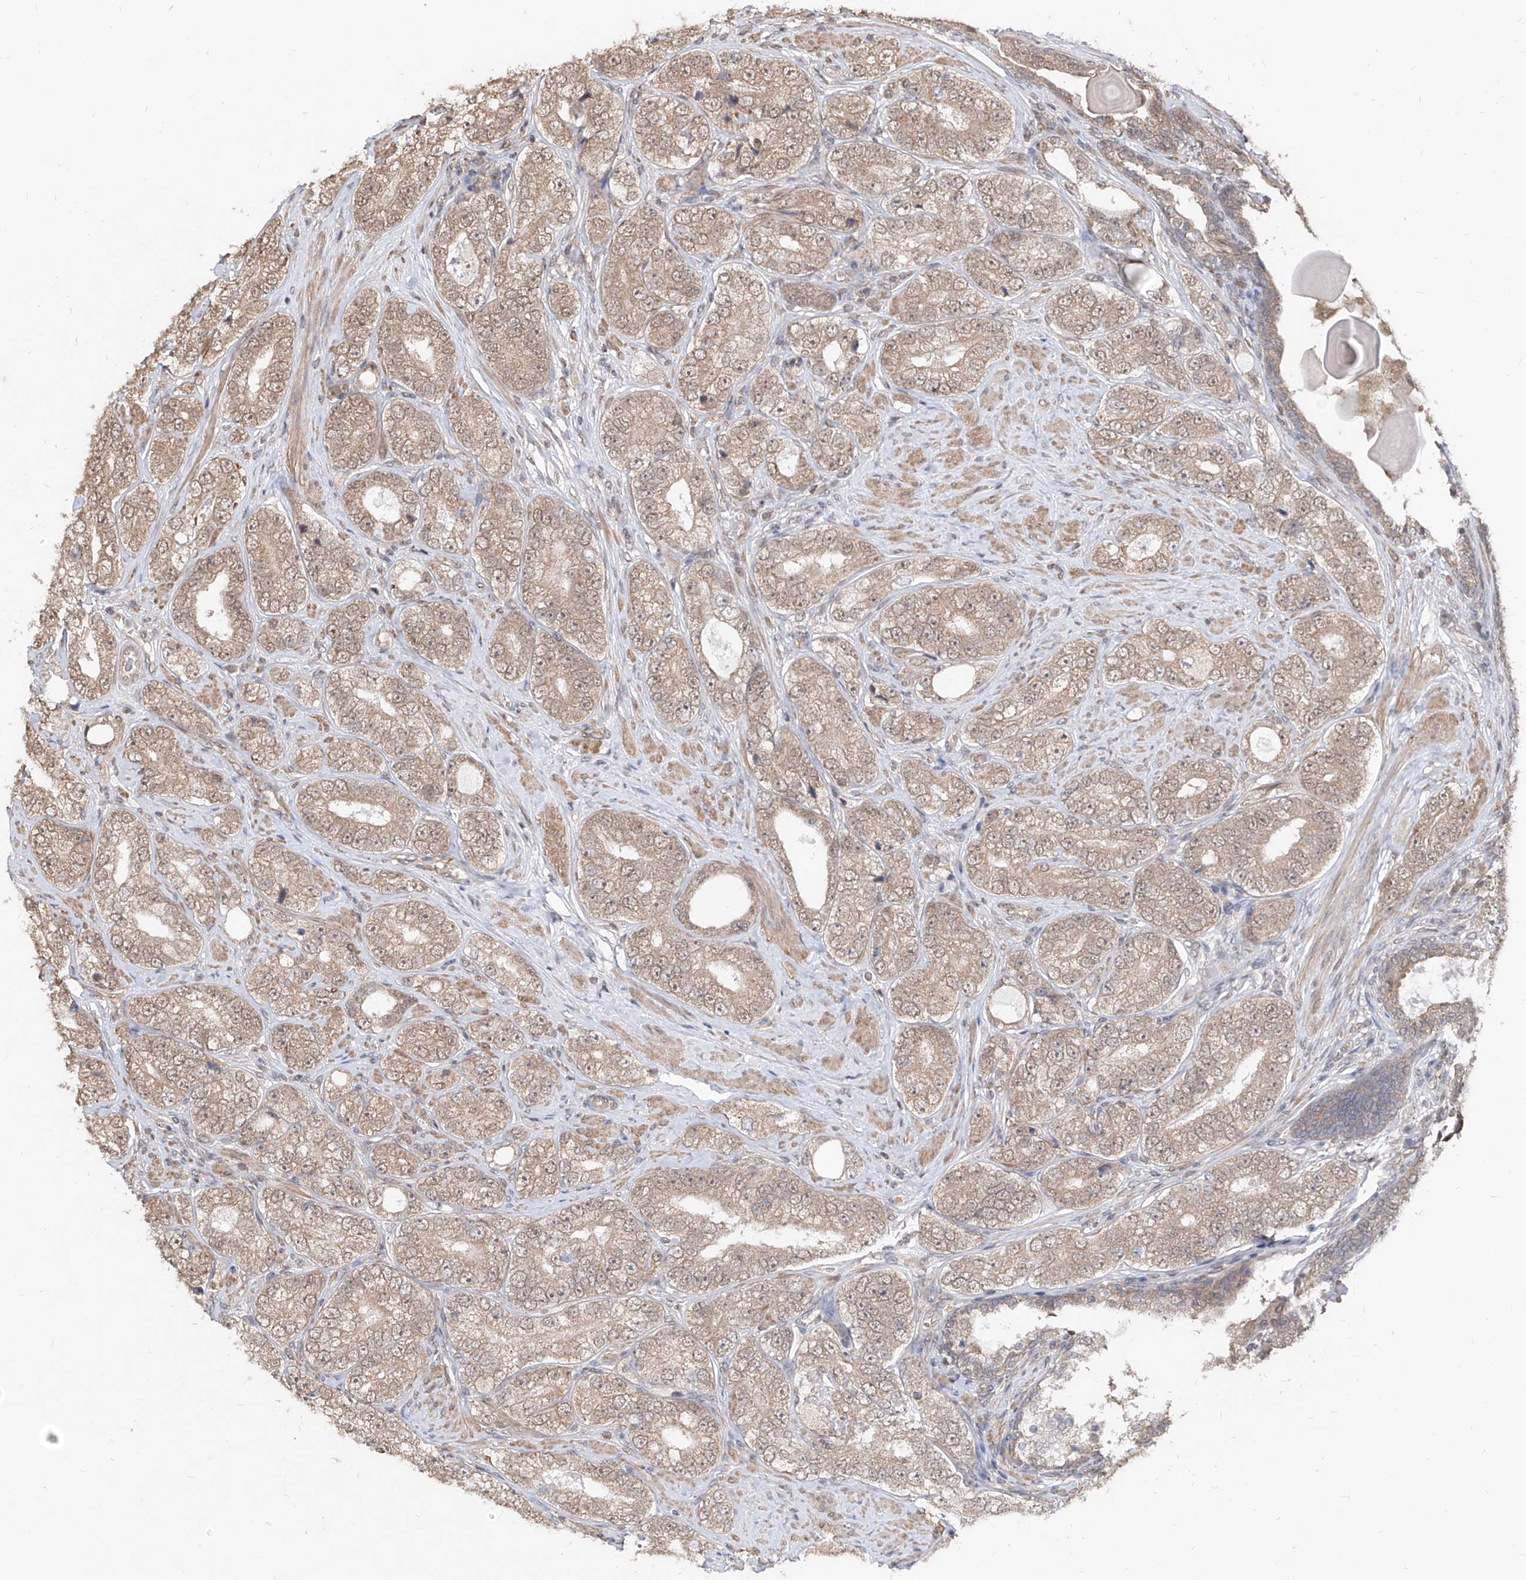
{"staining": {"intensity": "moderate", "quantity": ">75%", "location": "cytoplasmic/membranous,nuclear"}, "tissue": "prostate cancer", "cell_type": "Tumor cells", "image_type": "cancer", "snomed": [{"axis": "morphology", "description": "Adenocarcinoma, High grade"}, {"axis": "topography", "description": "Prostate"}], "caption": "The image exhibits staining of adenocarcinoma (high-grade) (prostate), revealing moderate cytoplasmic/membranous and nuclear protein staining (brown color) within tumor cells.", "gene": "C8orf82", "patient": {"sex": "male", "age": 56}}